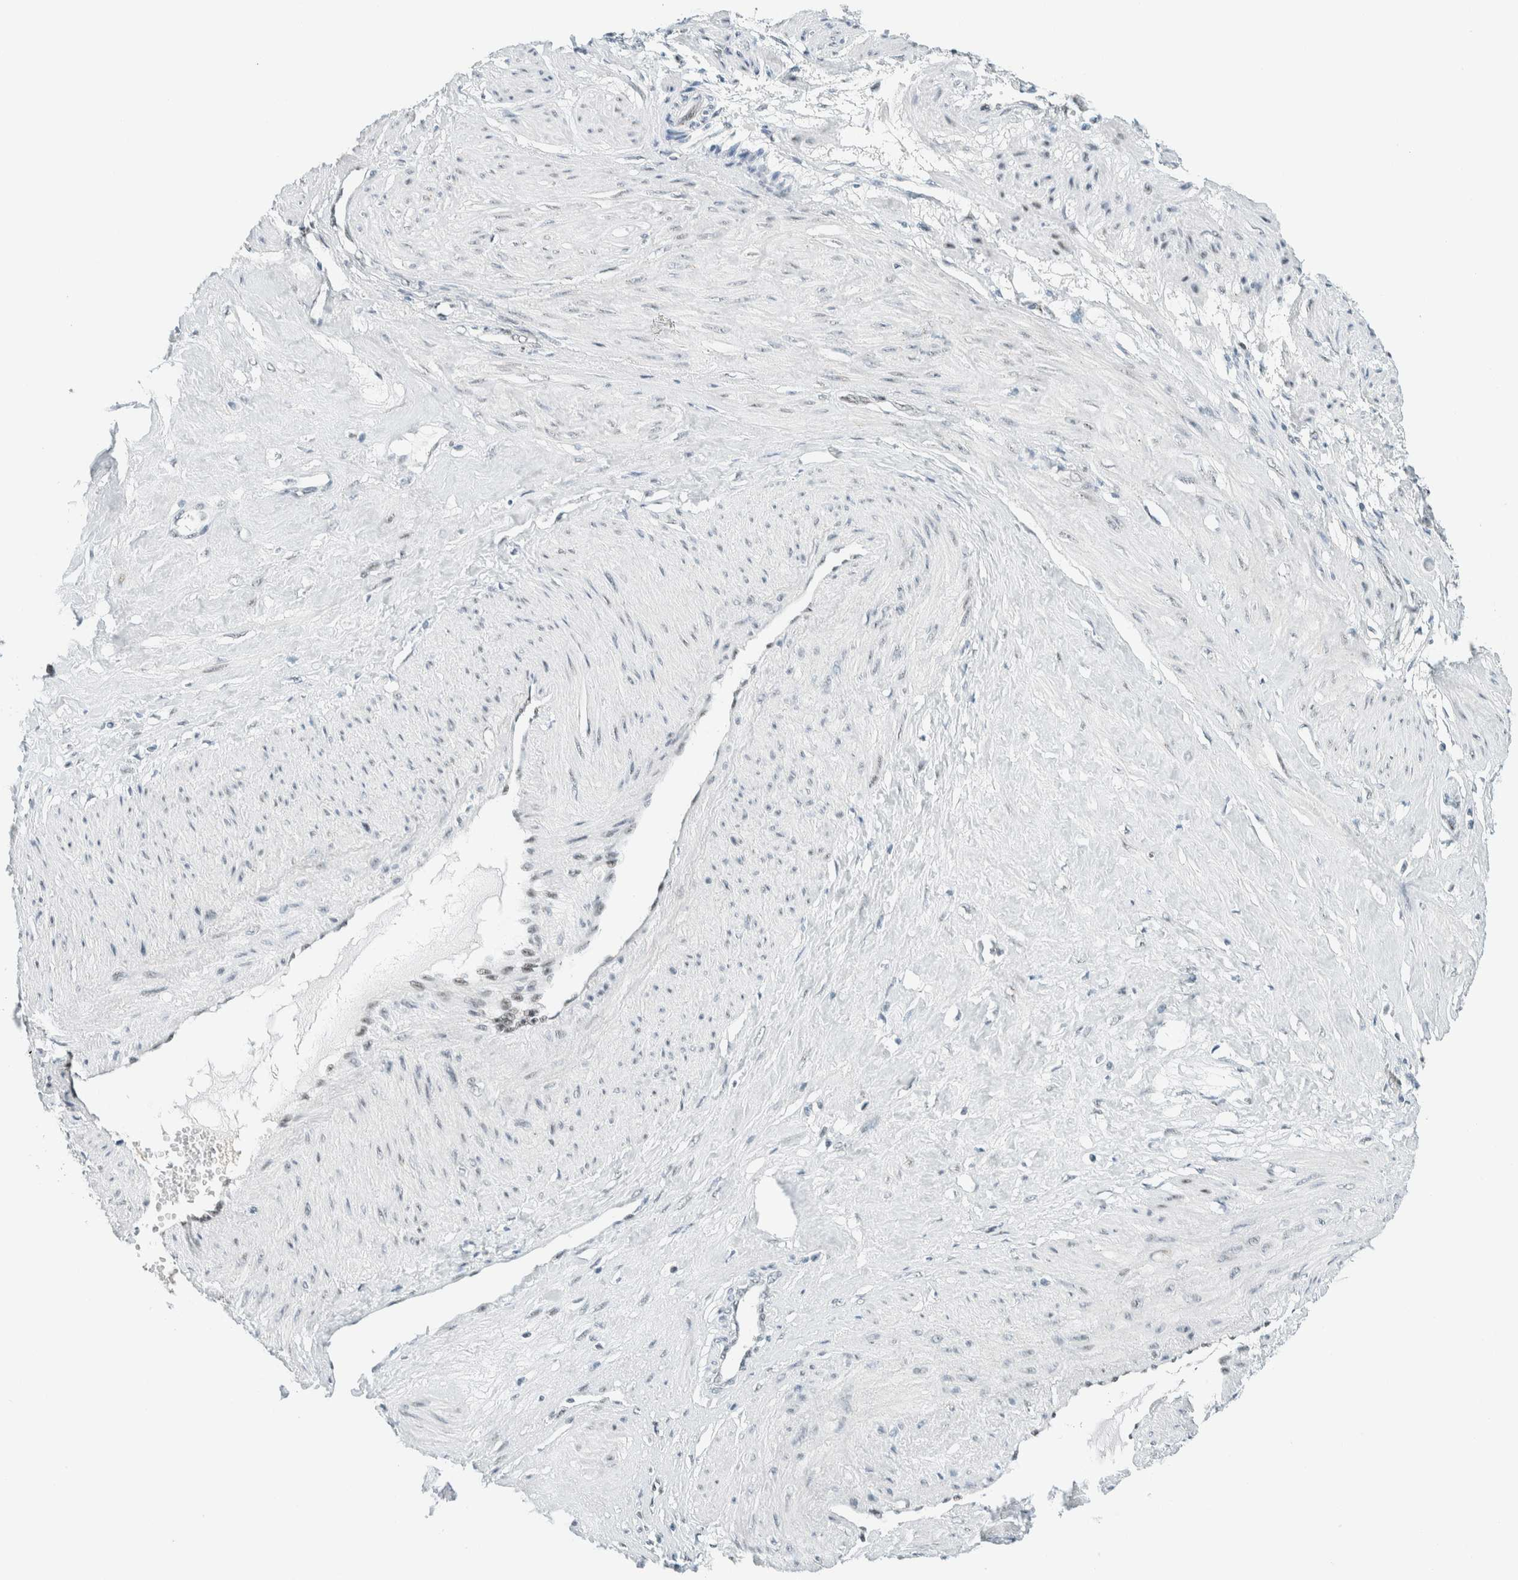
{"staining": {"intensity": "weak", "quantity": "<25%", "location": "nuclear"}, "tissue": "smooth muscle", "cell_type": "Smooth muscle cells", "image_type": "normal", "snomed": [{"axis": "morphology", "description": "Normal tissue, NOS"}, {"axis": "topography", "description": "Endometrium"}], "caption": "Immunohistochemistry histopathology image of benign smooth muscle: human smooth muscle stained with DAB (3,3'-diaminobenzidine) displays no significant protein staining in smooth muscle cells.", "gene": "CYSRT1", "patient": {"sex": "female", "age": 33}}